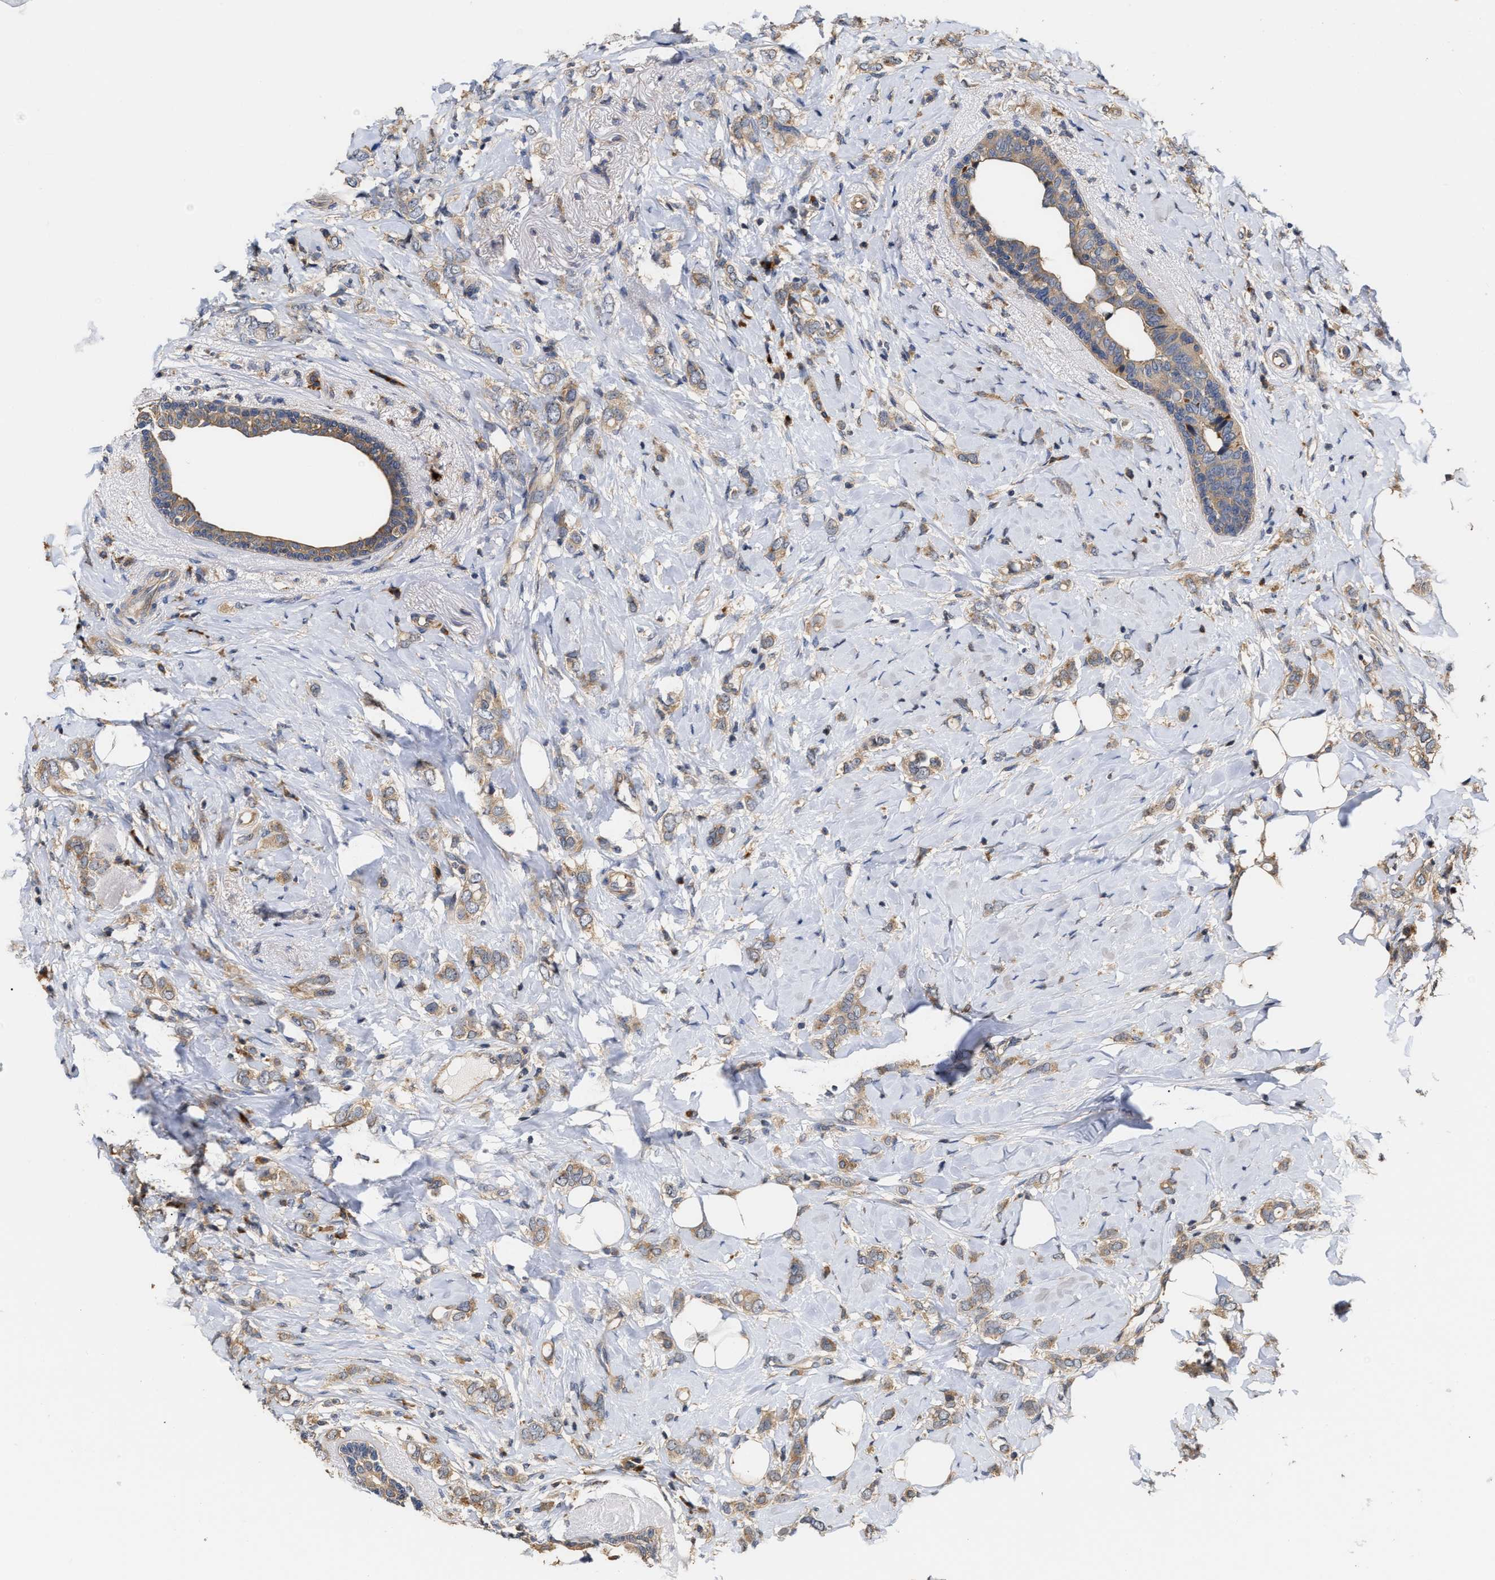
{"staining": {"intensity": "weak", "quantity": ">75%", "location": "cytoplasmic/membranous"}, "tissue": "breast cancer", "cell_type": "Tumor cells", "image_type": "cancer", "snomed": [{"axis": "morphology", "description": "Normal tissue, NOS"}, {"axis": "morphology", "description": "Lobular carcinoma"}, {"axis": "topography", "description": "Breast"}], "caption": "Tumor cells exhibit low levels of weak cytoplasmic/membranous staining in about >75% of cells in human breast cancer (lobular carcinoma).", "gene": "CLIP2", "patient": {"sex": "female", "age": 47}}